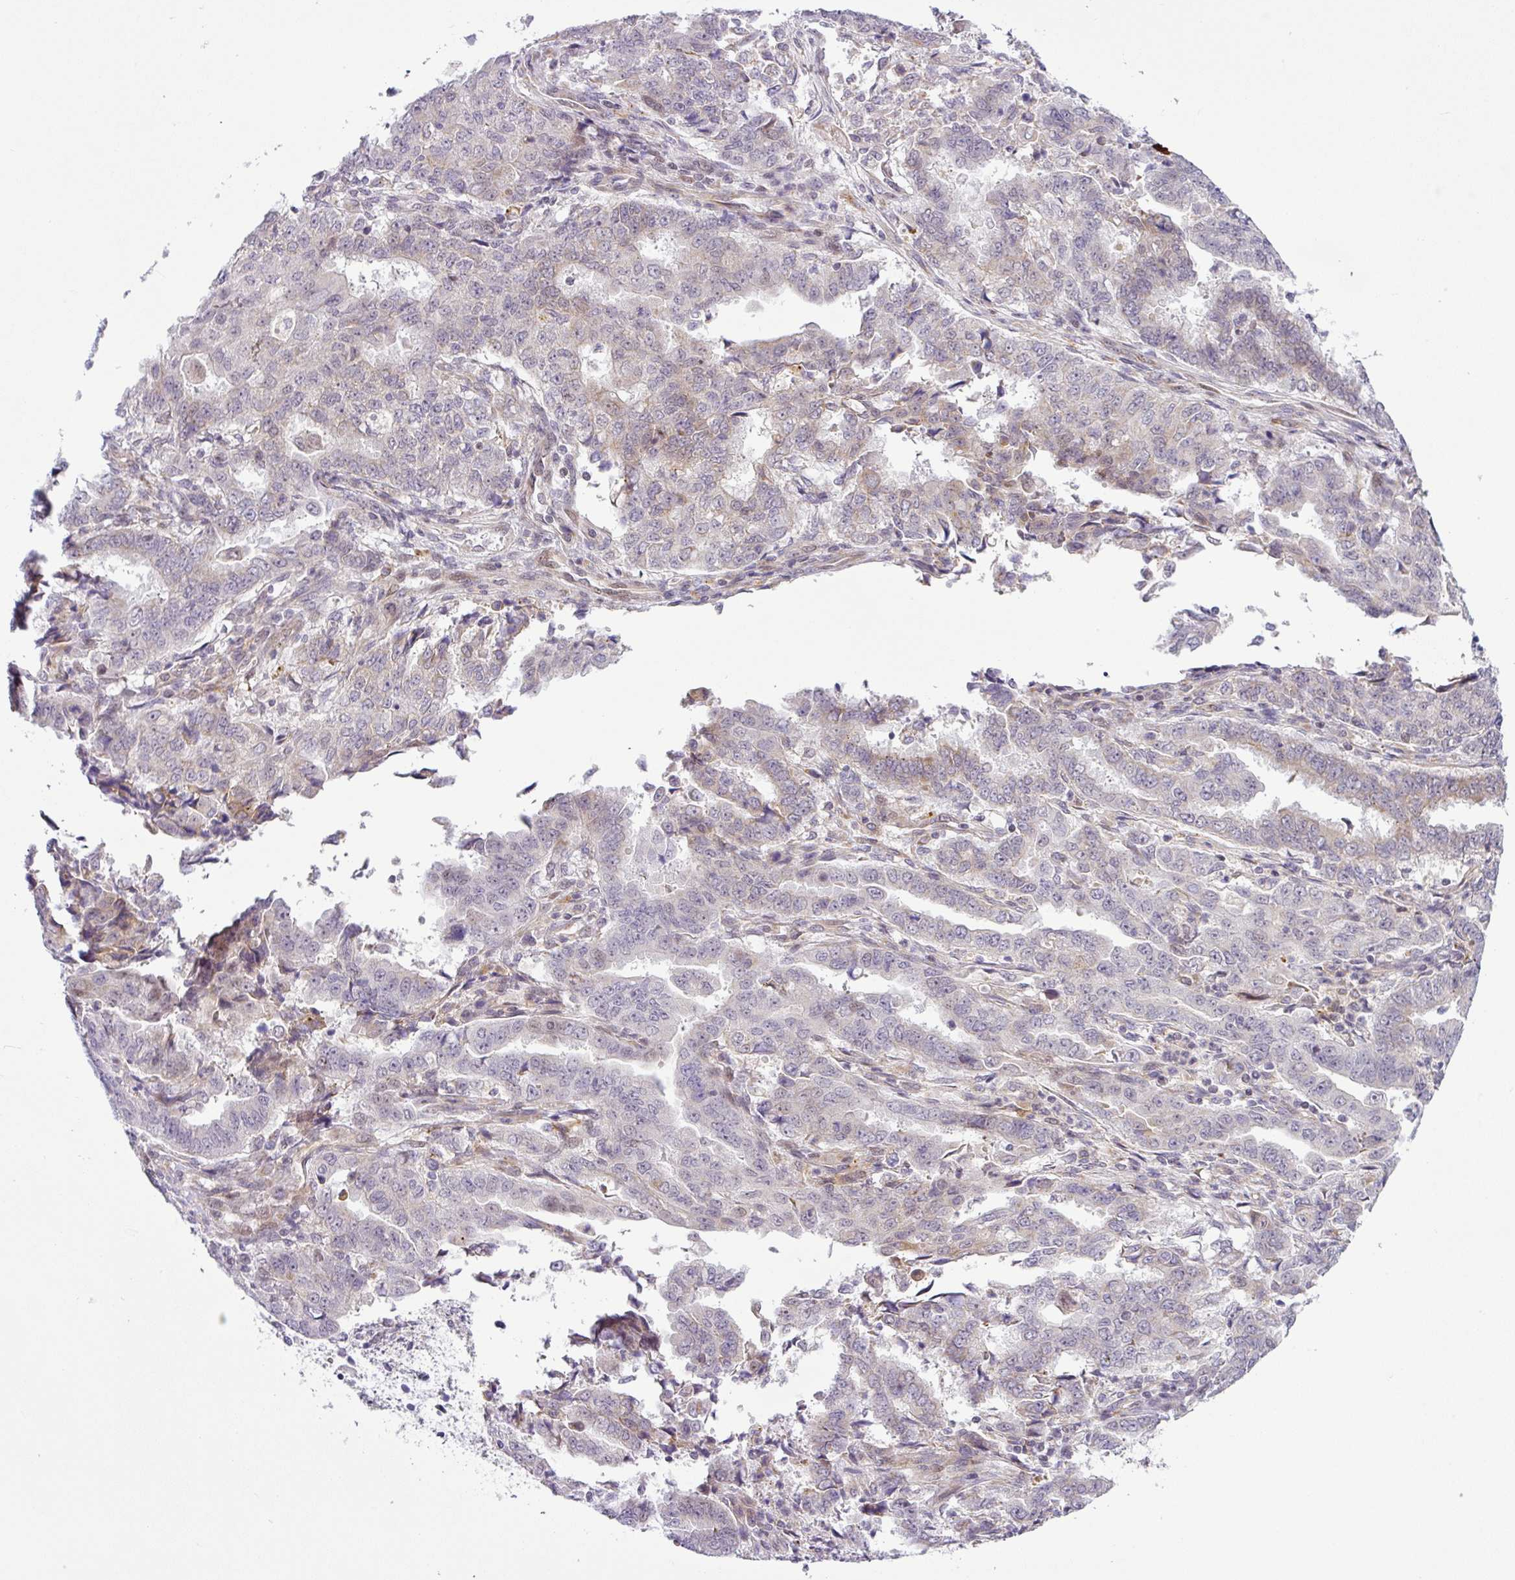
{"staining": {"intensity": "negative", "quantity": "none", "location": "none"}, "tissue": "endometrial cancer", "cell_type": "Tumor cells", "image_type": "cancer", "snomed": [{"axis": "morphology", "description": "Adenocarcinoma, NOS"}, {"axis": "topography", "description": "Endometrium"}], "caption": "Immunohistochemical staining of endometrial adenocarcinoma reveals no significant positivity in tumor cells.", "gene": "NDUFB2", "patient": {"sex": "female", "age": 50}}